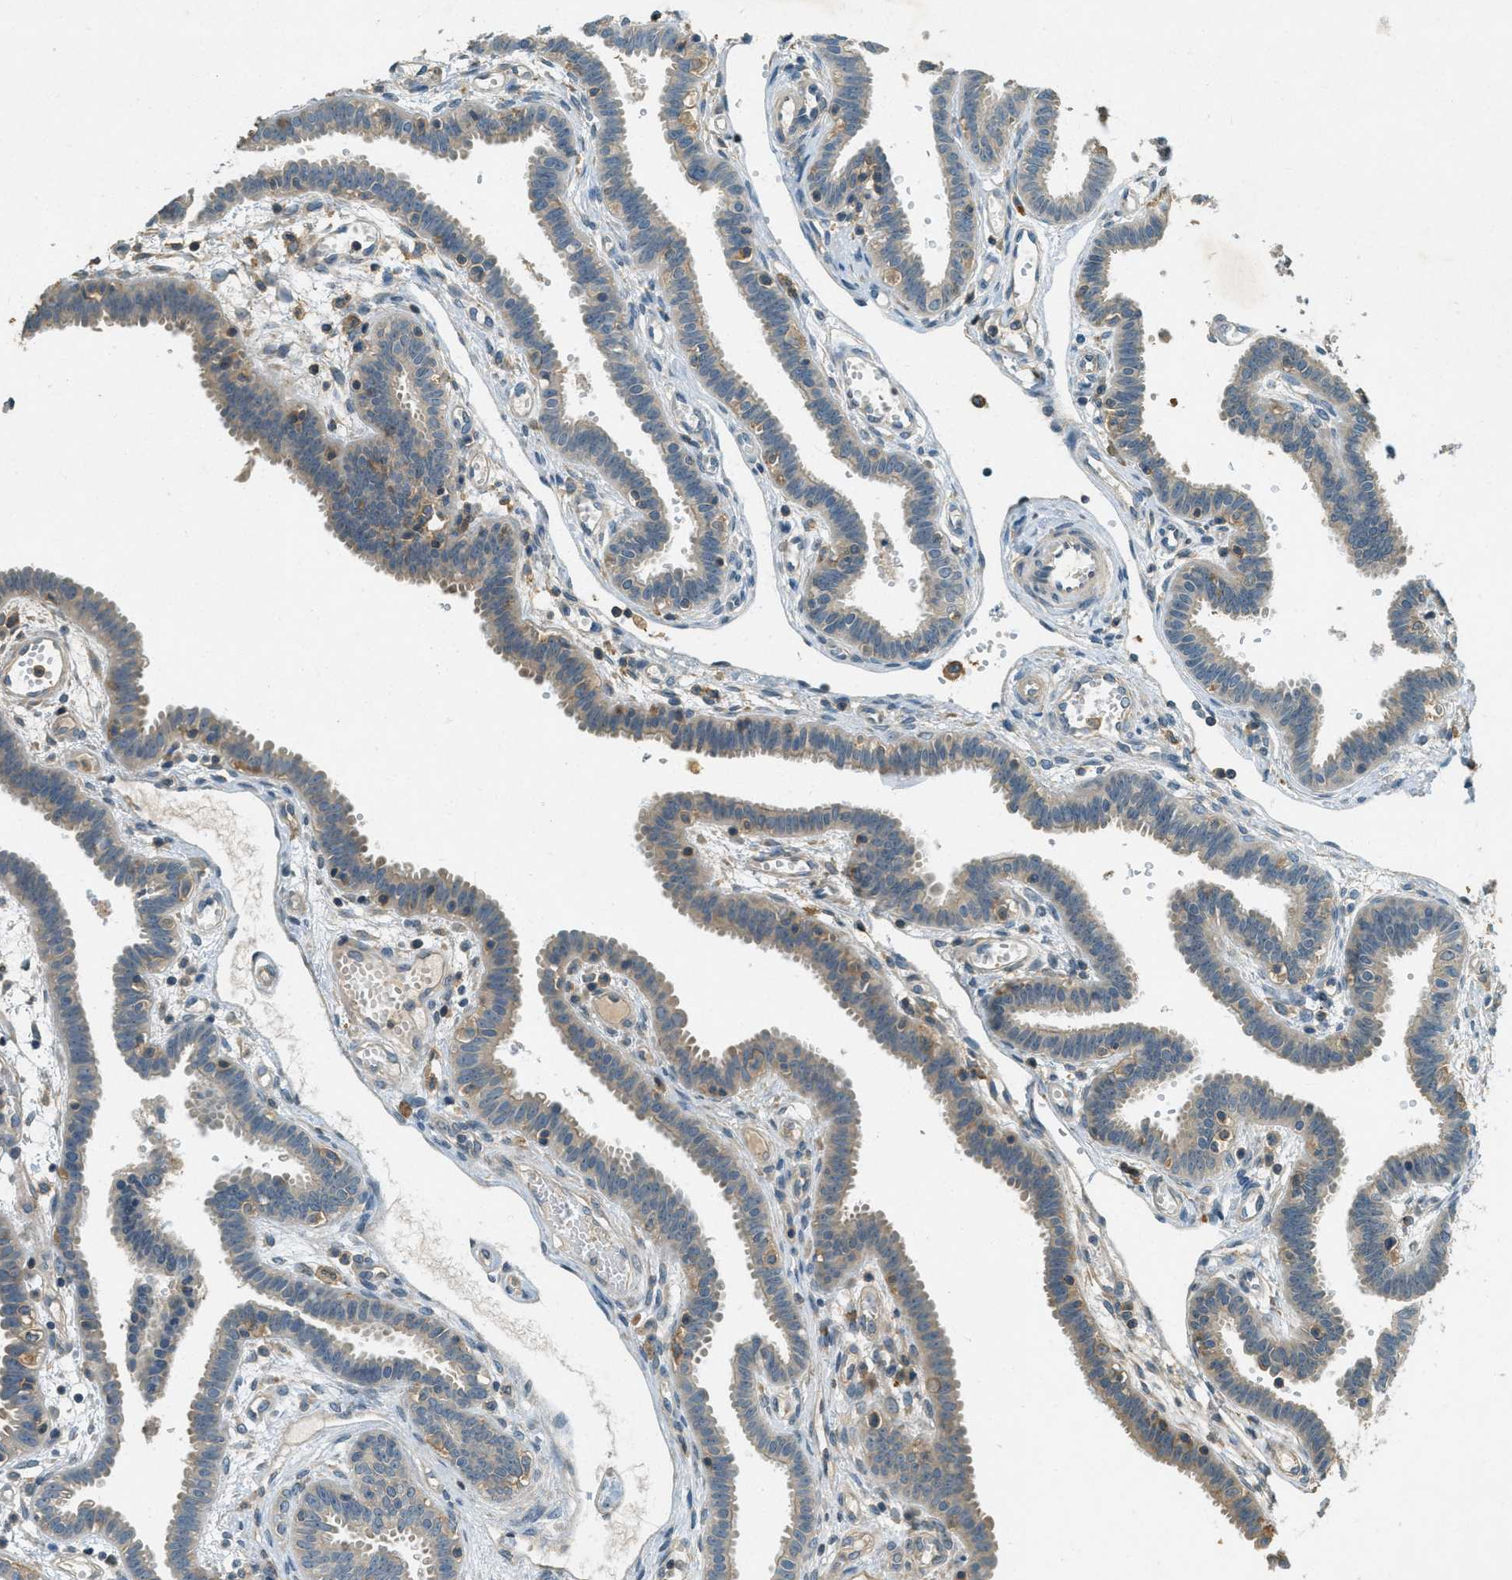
{"staining": {"intensity": "weak", "quantity": ">75%", "location": "cytoplasmic/membranous"}, "tissue": "fallopian tube", "cell_type": "Glandular cells", "image_type": "normal", "snomed": [{"axis": "morphology", "description": "Normal tissue, NOS"}, {"axis": "topography", "description": "Fallopian tube"}, {"axis": "topography", "description": "Placenta"}], "caption": "Immunohistochemistry of normal human fallopian tube displays low levels of weak cytoplasmic/membranous staining in about >75% of glandular cells. The staining is performed using DAB (3,3'-diaminobenzidine) brown chromogen to label protein expression. The nuclei are counter-stained blue using hematoxylin.", "gene": "NUDT4B", "patient": {"sex": "female", "age": 32}}